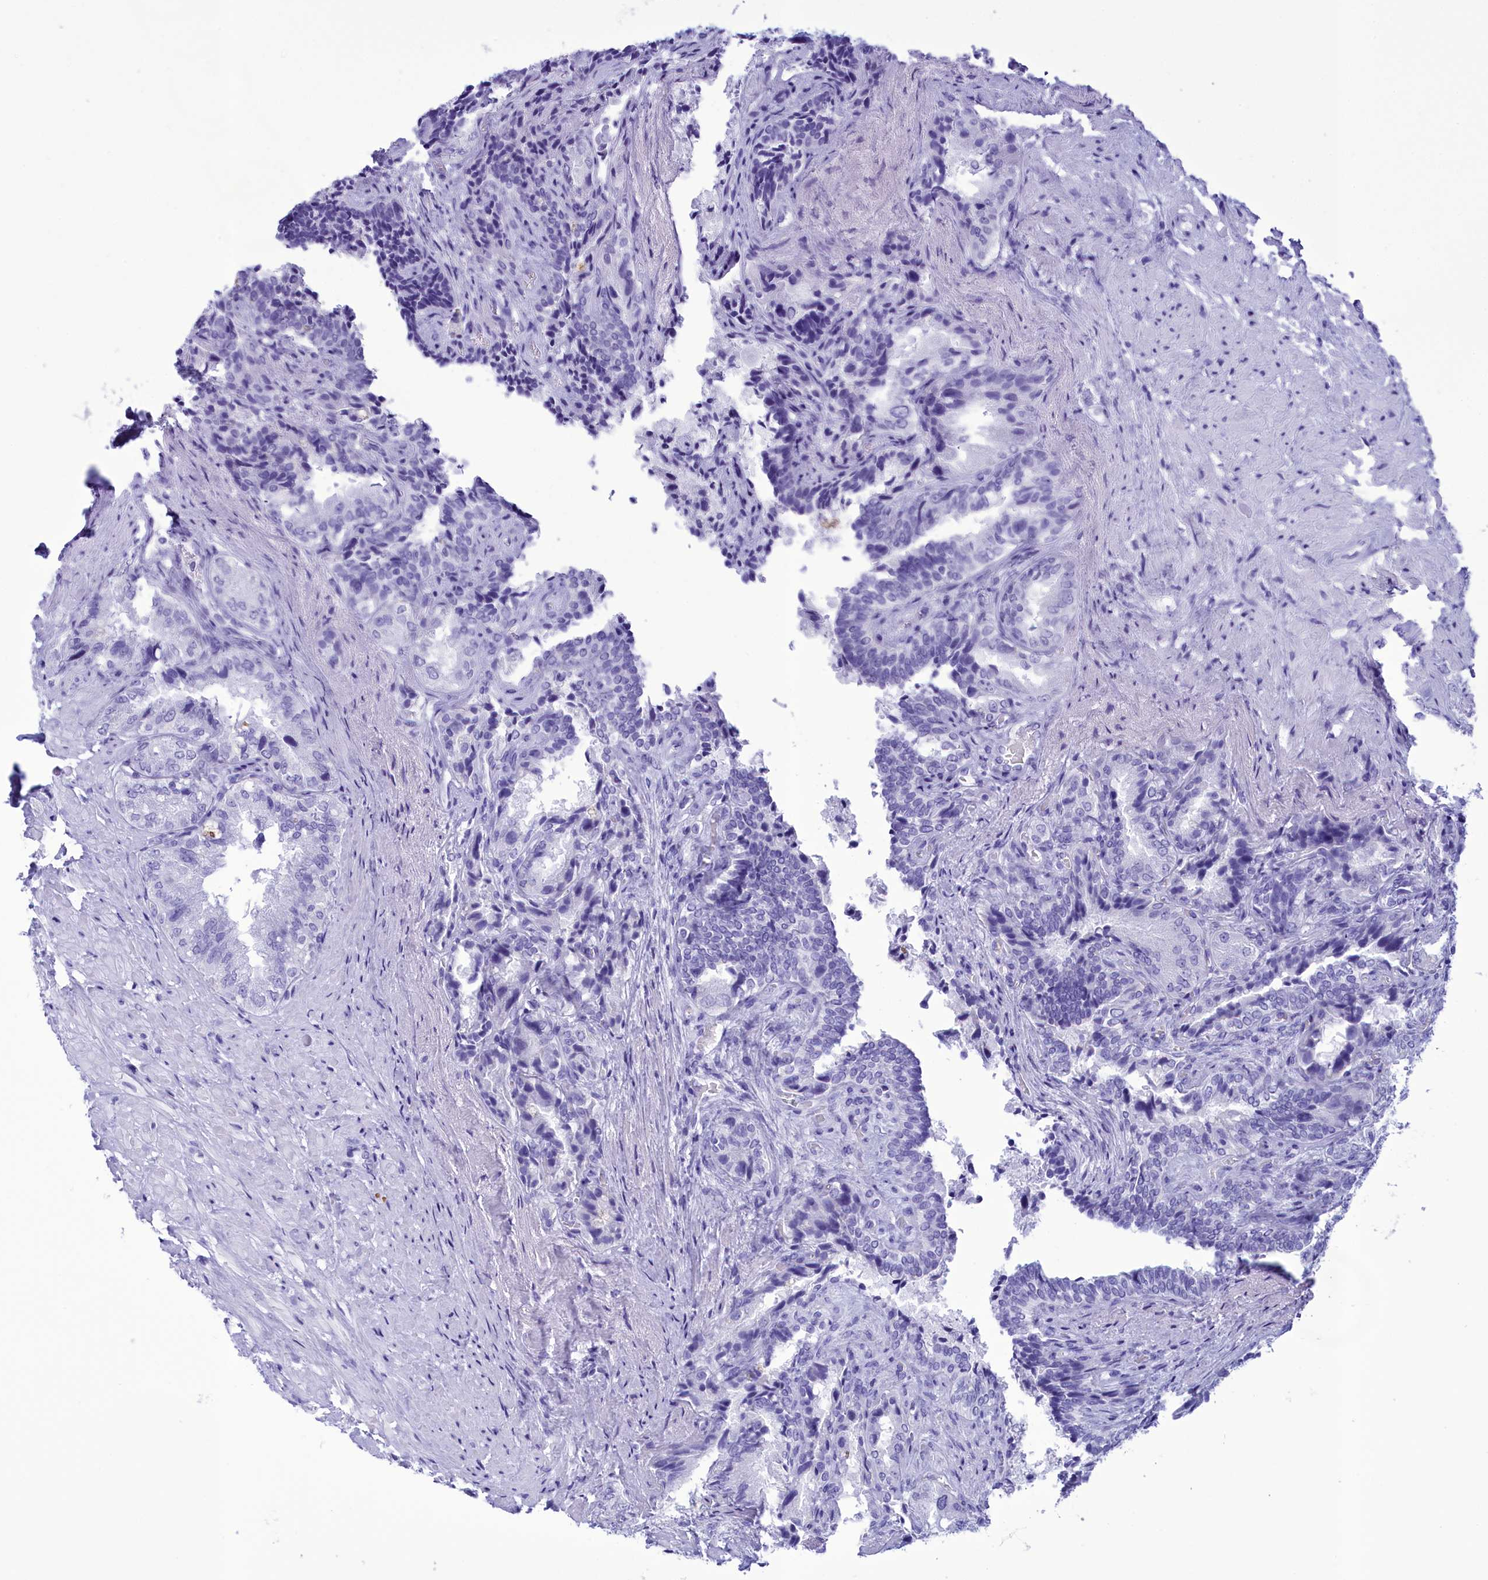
{"staining": {"intensity": "negative", "quantity": "none", "location": "none"}, "tissue": "seminal vesicle", "cell_type": "Glandular cells", "image_type": "normal", "snomed": [{"axis": "morphology", "description": "Normal tissue, NOS"}, {"axis": "topography", "description": "Seminal veicle"}, {"axis": "topography", "description": "Peripheral nerve tissue"}], "caption": "The photomicrograph demonstrates no staining of glandular cells in unremarkable seminal vesicle. Nuclei are stained in blue.", "gene": "BRI3", "patient": {"sex": "male", "age": 63}}